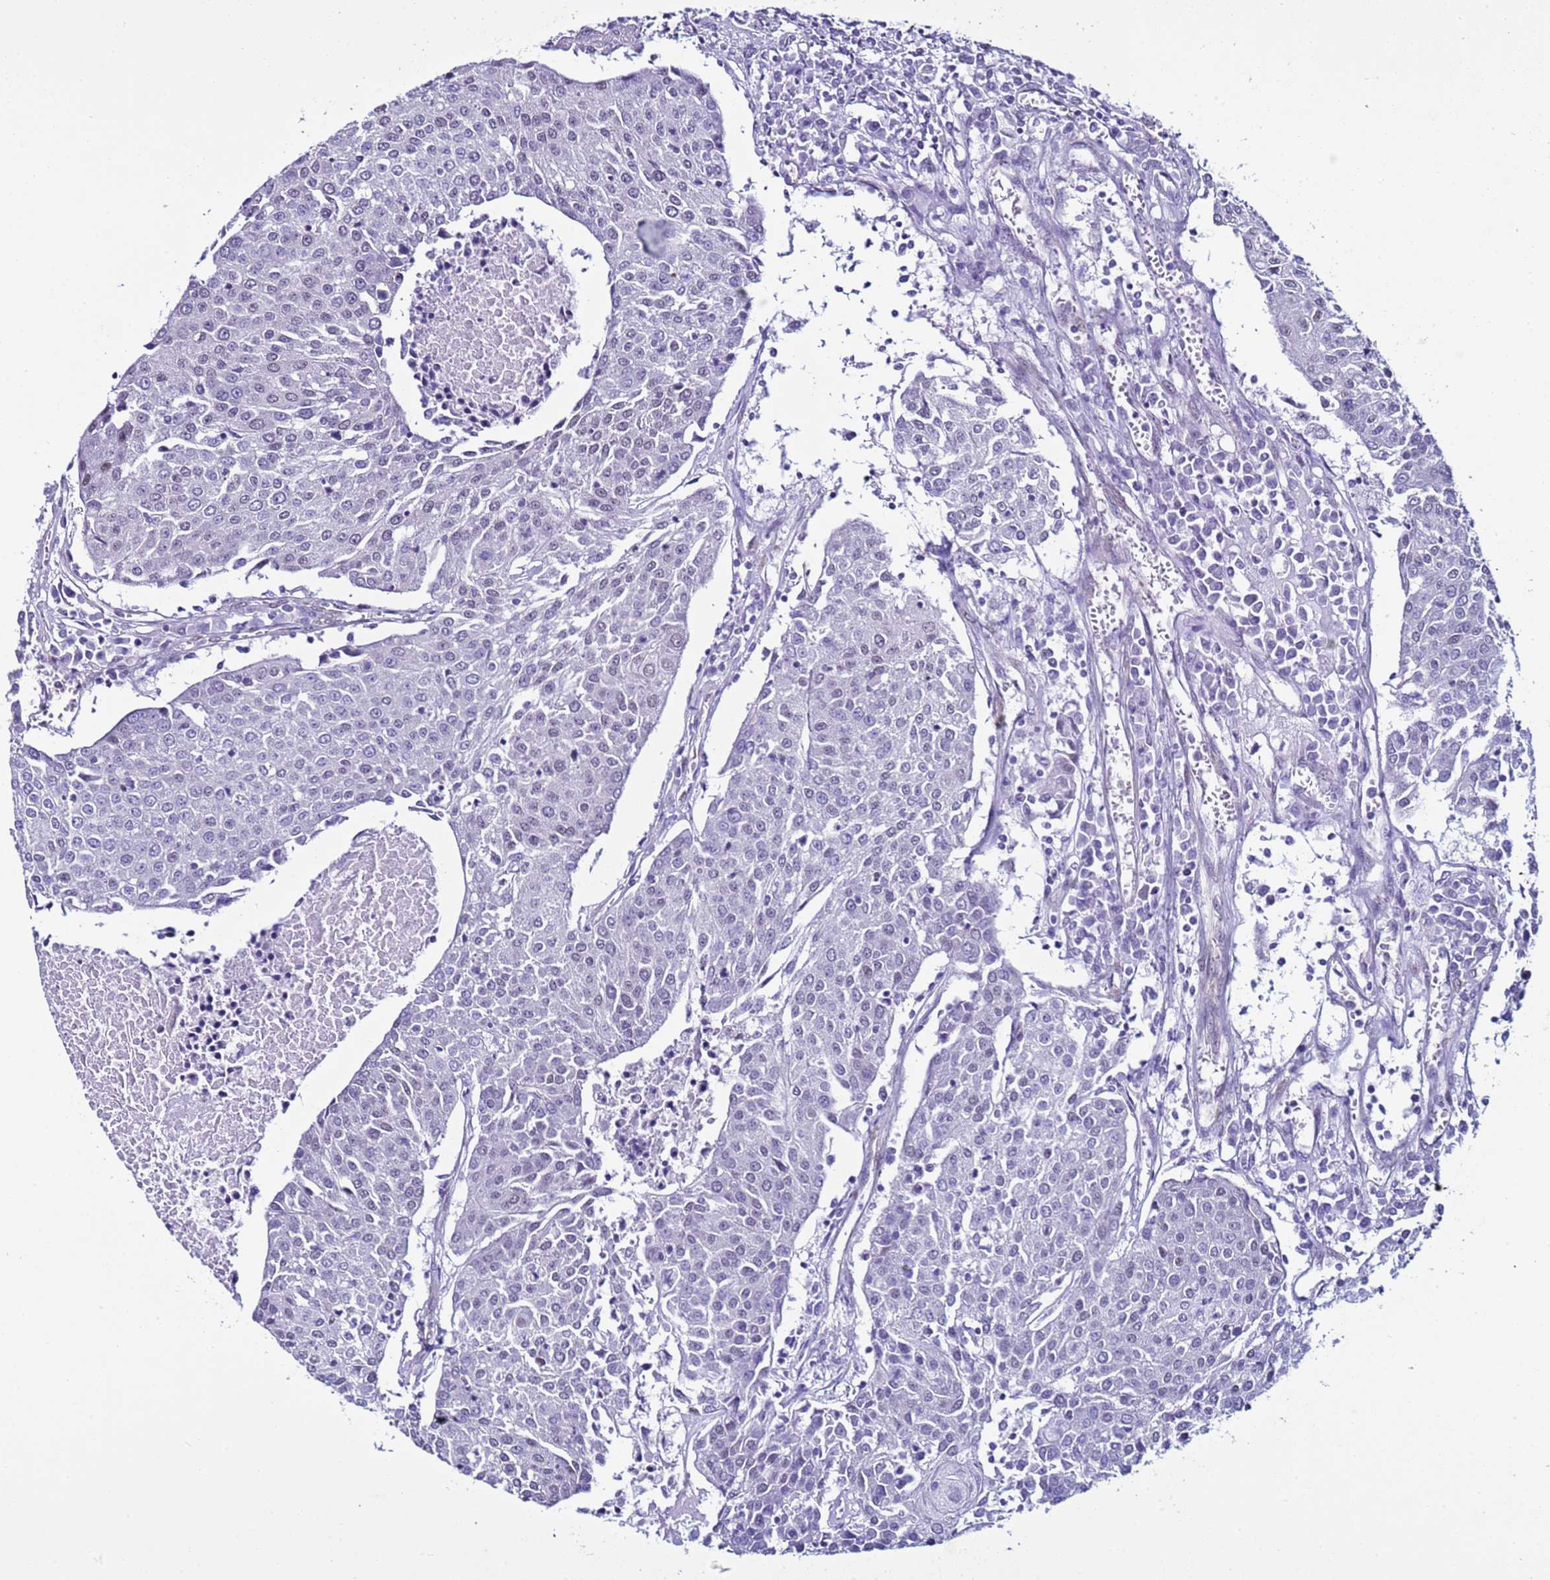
{"staining": {"intensity": "negative", "quantity": "none", "location": "none"}, "tissue": "urothelial cancer", "cell_type": "Tumor cells", "image_type": "cancer", "snomed": [{"axis": "morphology", "description": "Urothelial carcinoma, High grade"}, {"axis": "topography", "description": "Urinary bladder"}], "caption": "This is an immunohistochemistry (IHC) histopathology image of human urothelial cancer. There is no staining in tumor cells.", "gene": "LRRC10B", "patient": {"sex": "female", "age": 85}}